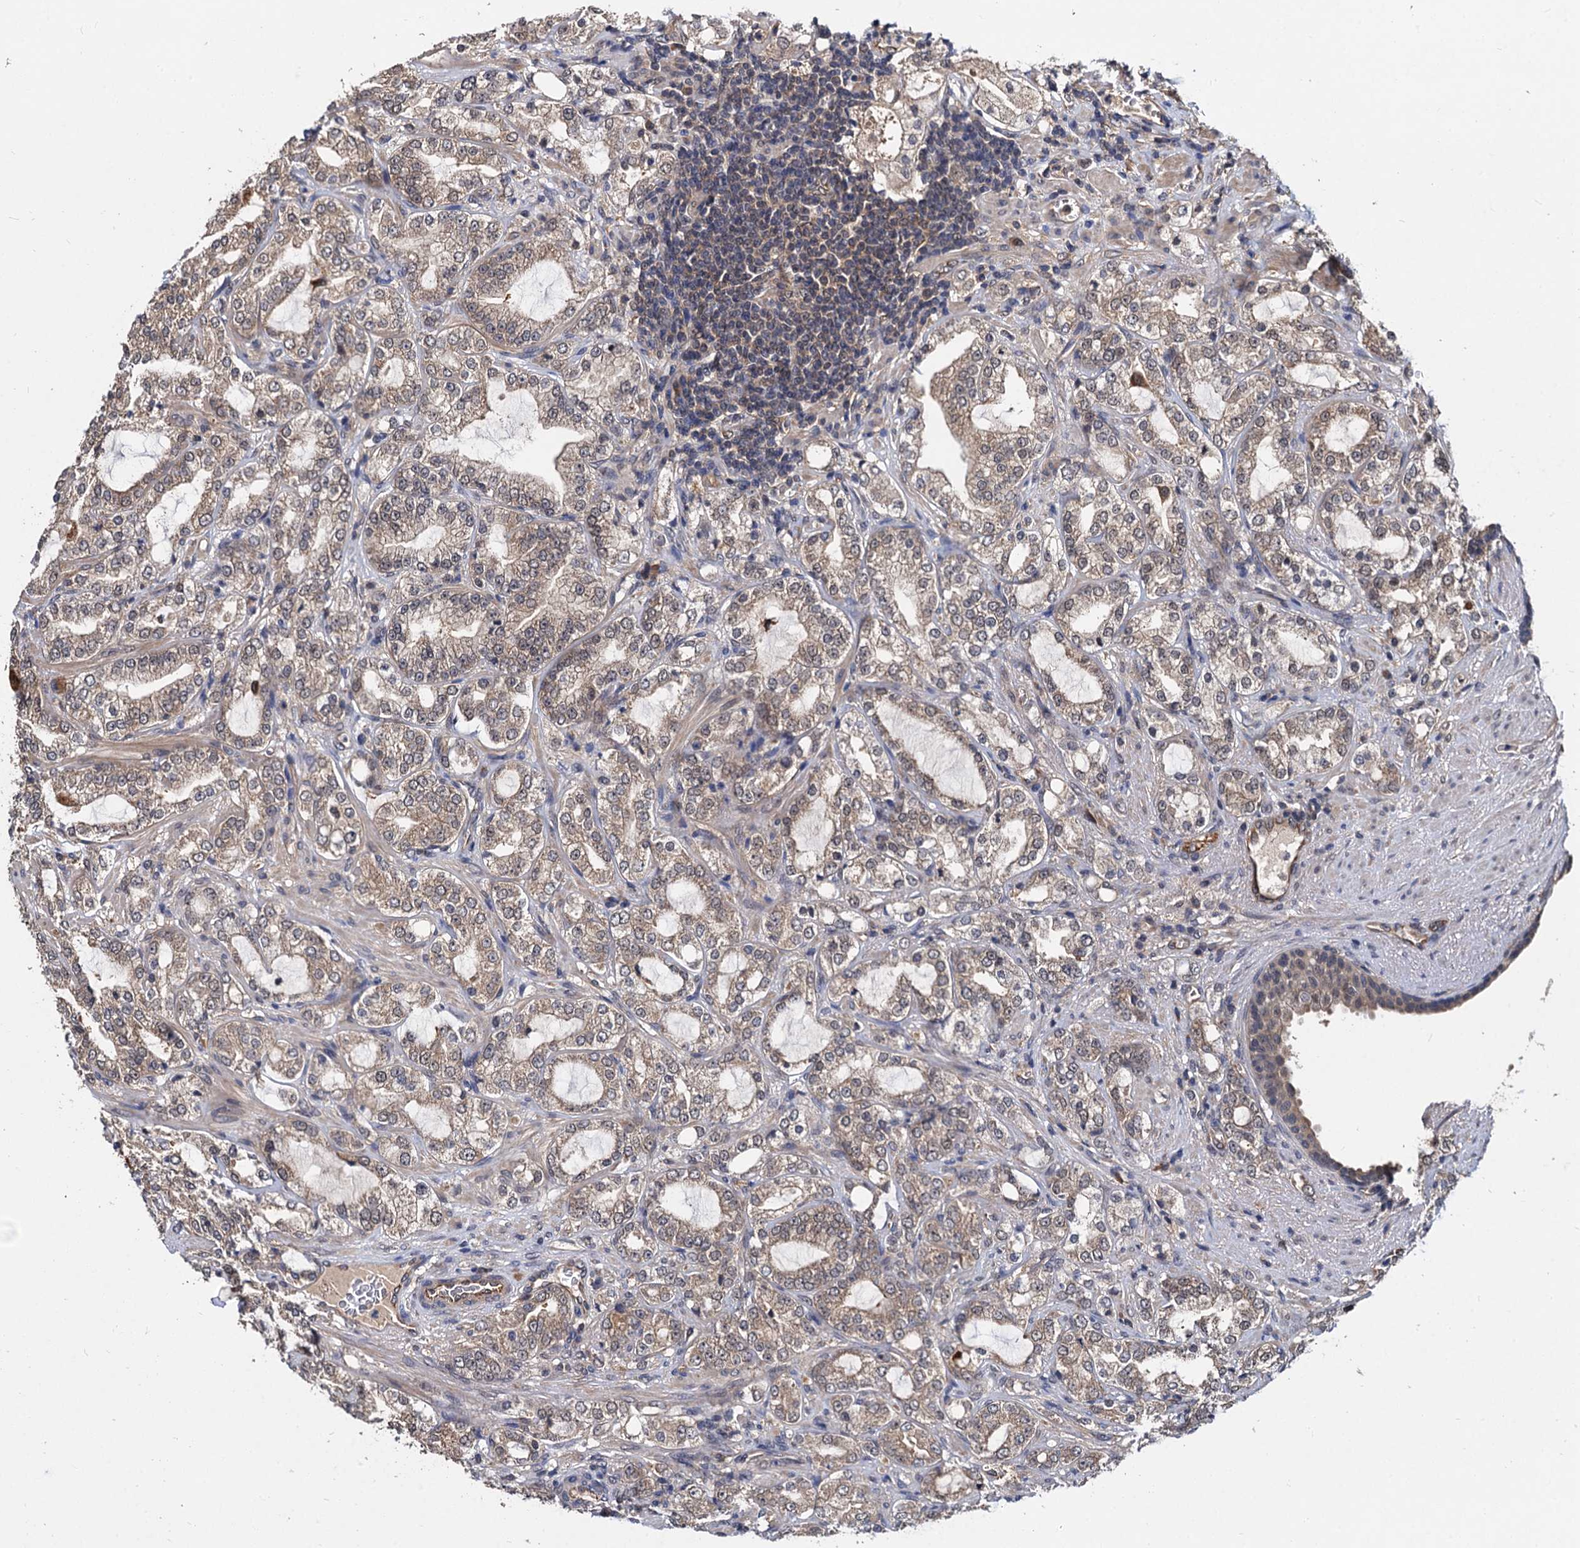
{"staining": {"intensity": "weak", "quantity": ">75%", "location": "cytoplasmic/membranous"}, "tissue": "prostate cancer", "cell_type": "Tumor cells", "image_type": "cancer", "snomed": [{"axis": "morphology", "description": "Adenocarcinoma, High grade"}, {"axis": "topography", "description": "Prostate"}], "caption": "Immunohistochemical staining of human prostate adenocarcinoma (high-grade) exhibits weak cytoplasmic/membranous protein positivity in about >75% of tumor cells.", "gene": "PSMD4", "patient": {"sex": "male", "age": 64}}